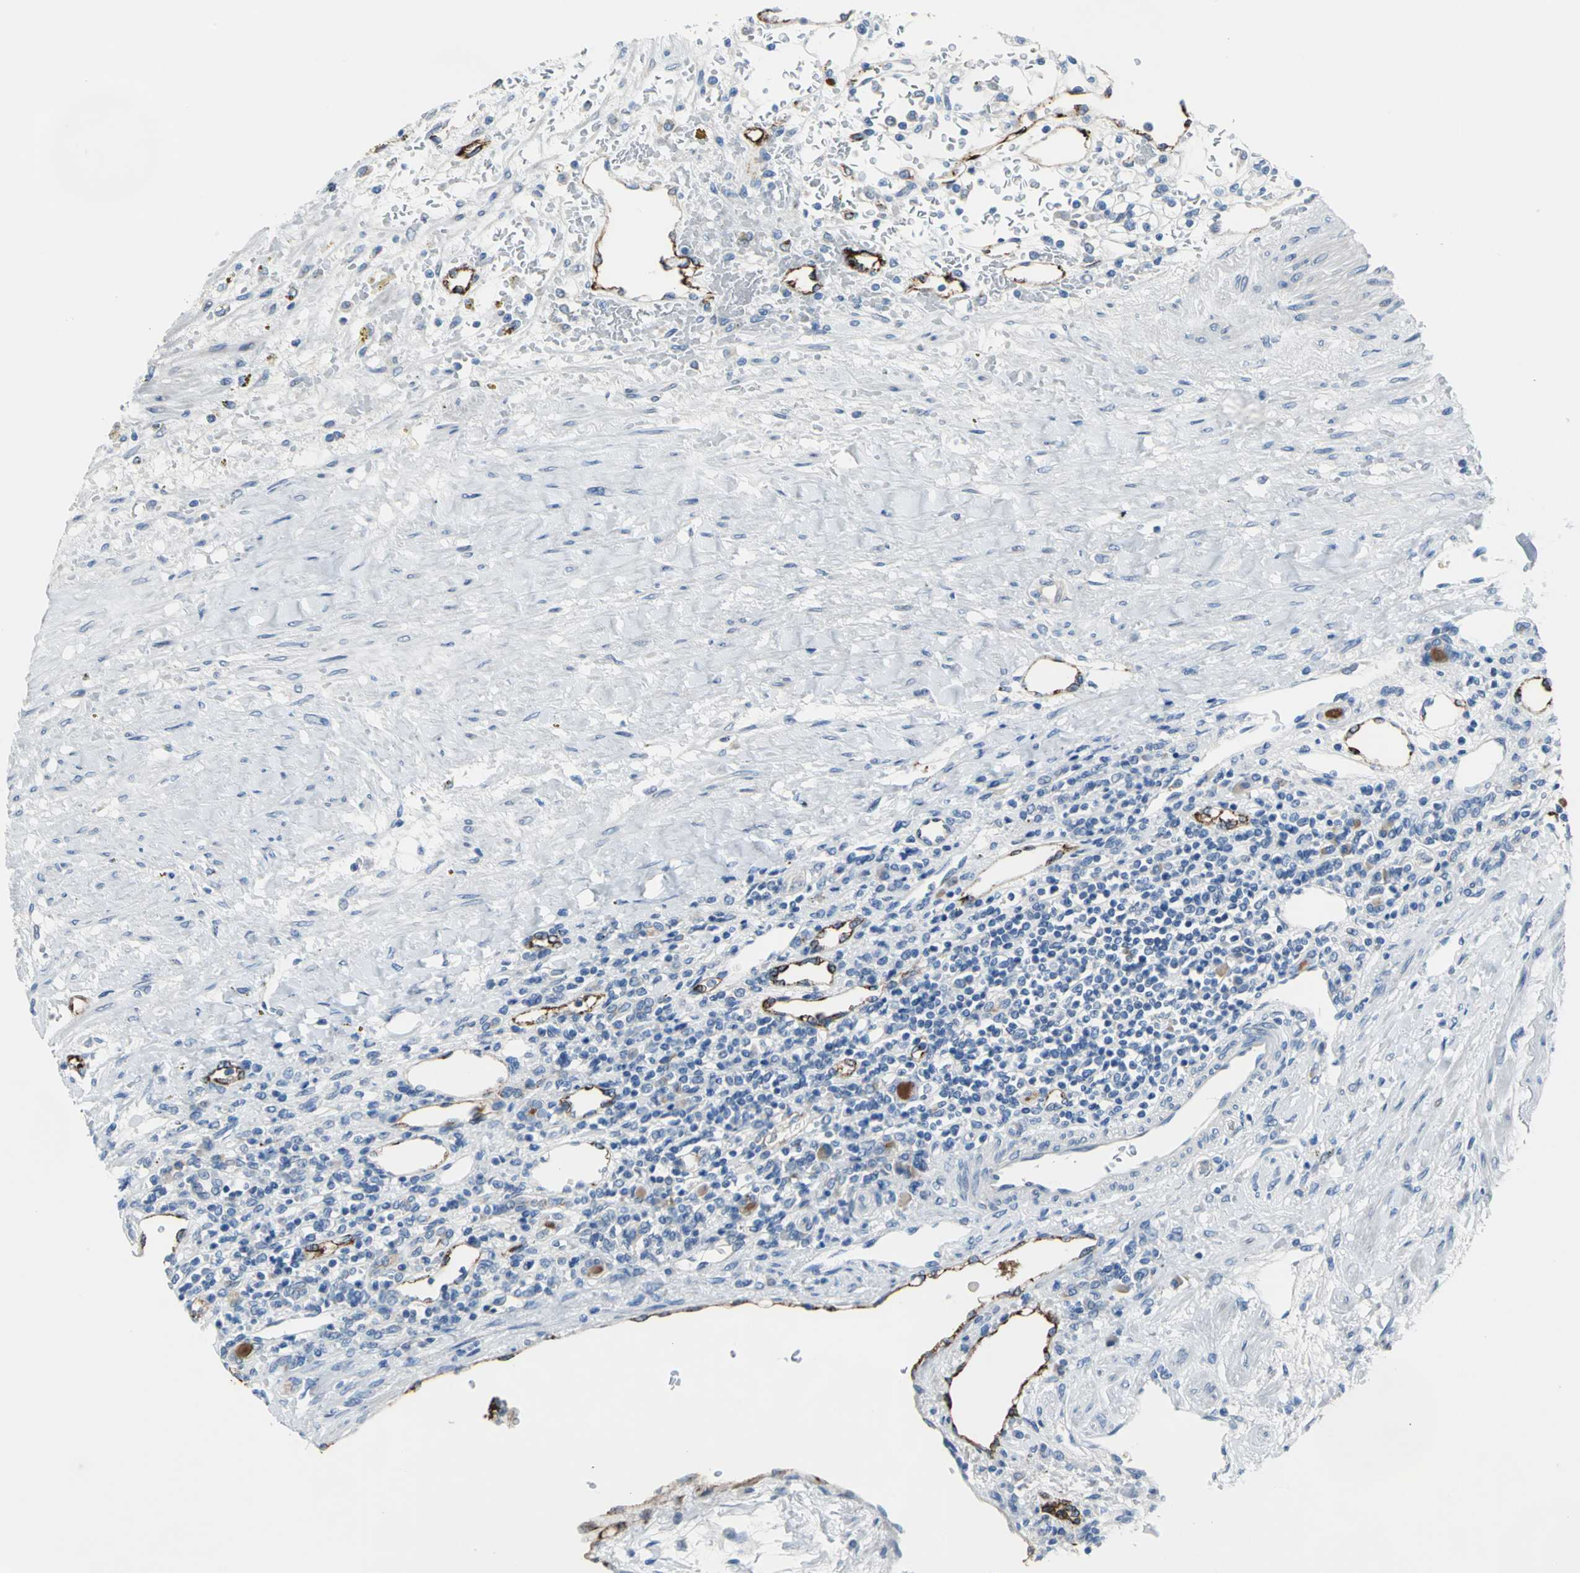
{"staining": {"intensity": "negative", "quantity": "none", "location": "none"}, "tissue": "renal cancer", "cell_type": "Tumor cells", "image_type": "cancer", "snomed": [{"axis": "morphology", "description": "Normal tissue, NOS"}, {"axis": "morphology", "description": "Adenocarcinoma, NOS"}, {"axis": "topography", "description": "Kidney"}], "caption": "Renal cancer was stained to show a protein in brown. There is no significant positivity in tumor cells.", "gene": "SELP", "patient": {"sex": "female", "age": 55}}